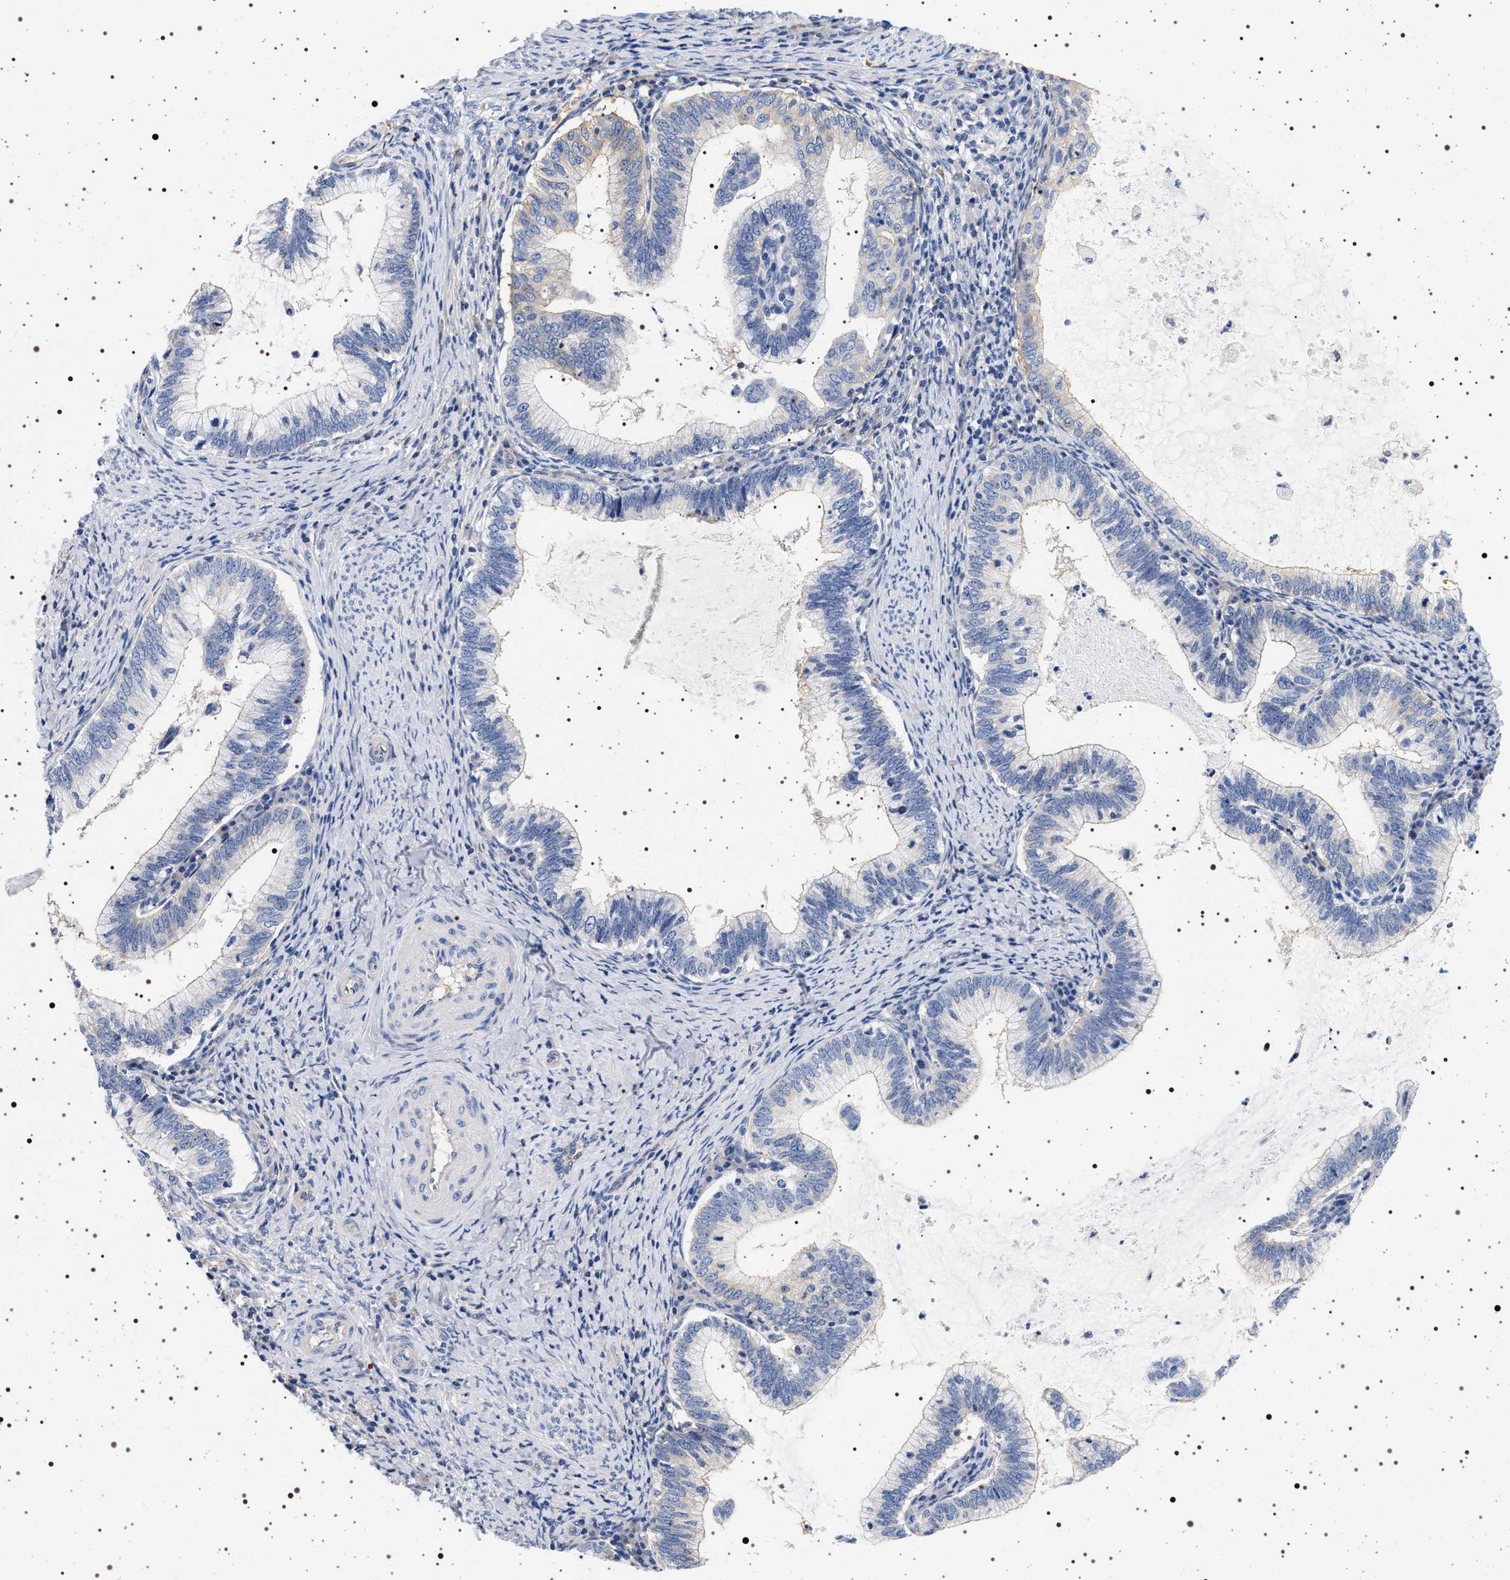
{"staining": {"intensity": "negative", "quantity": "none", "location": "none"}, "tissue": "cervical cancer", "cell_type": "Tumor cells", "image_type": "cancer", "snomed": [{"axis": "morphology", "description": "Adenocarcinoma, NOS"}, {"axis": "topography", "description": "Cervix"}], "caption": "IHC image of human cervical cancer stained for a protein (brown), which exhibits no staining in tumor cells.", "gene": "HSD17B1", "patient": {"sex": "female", "age": 36}}